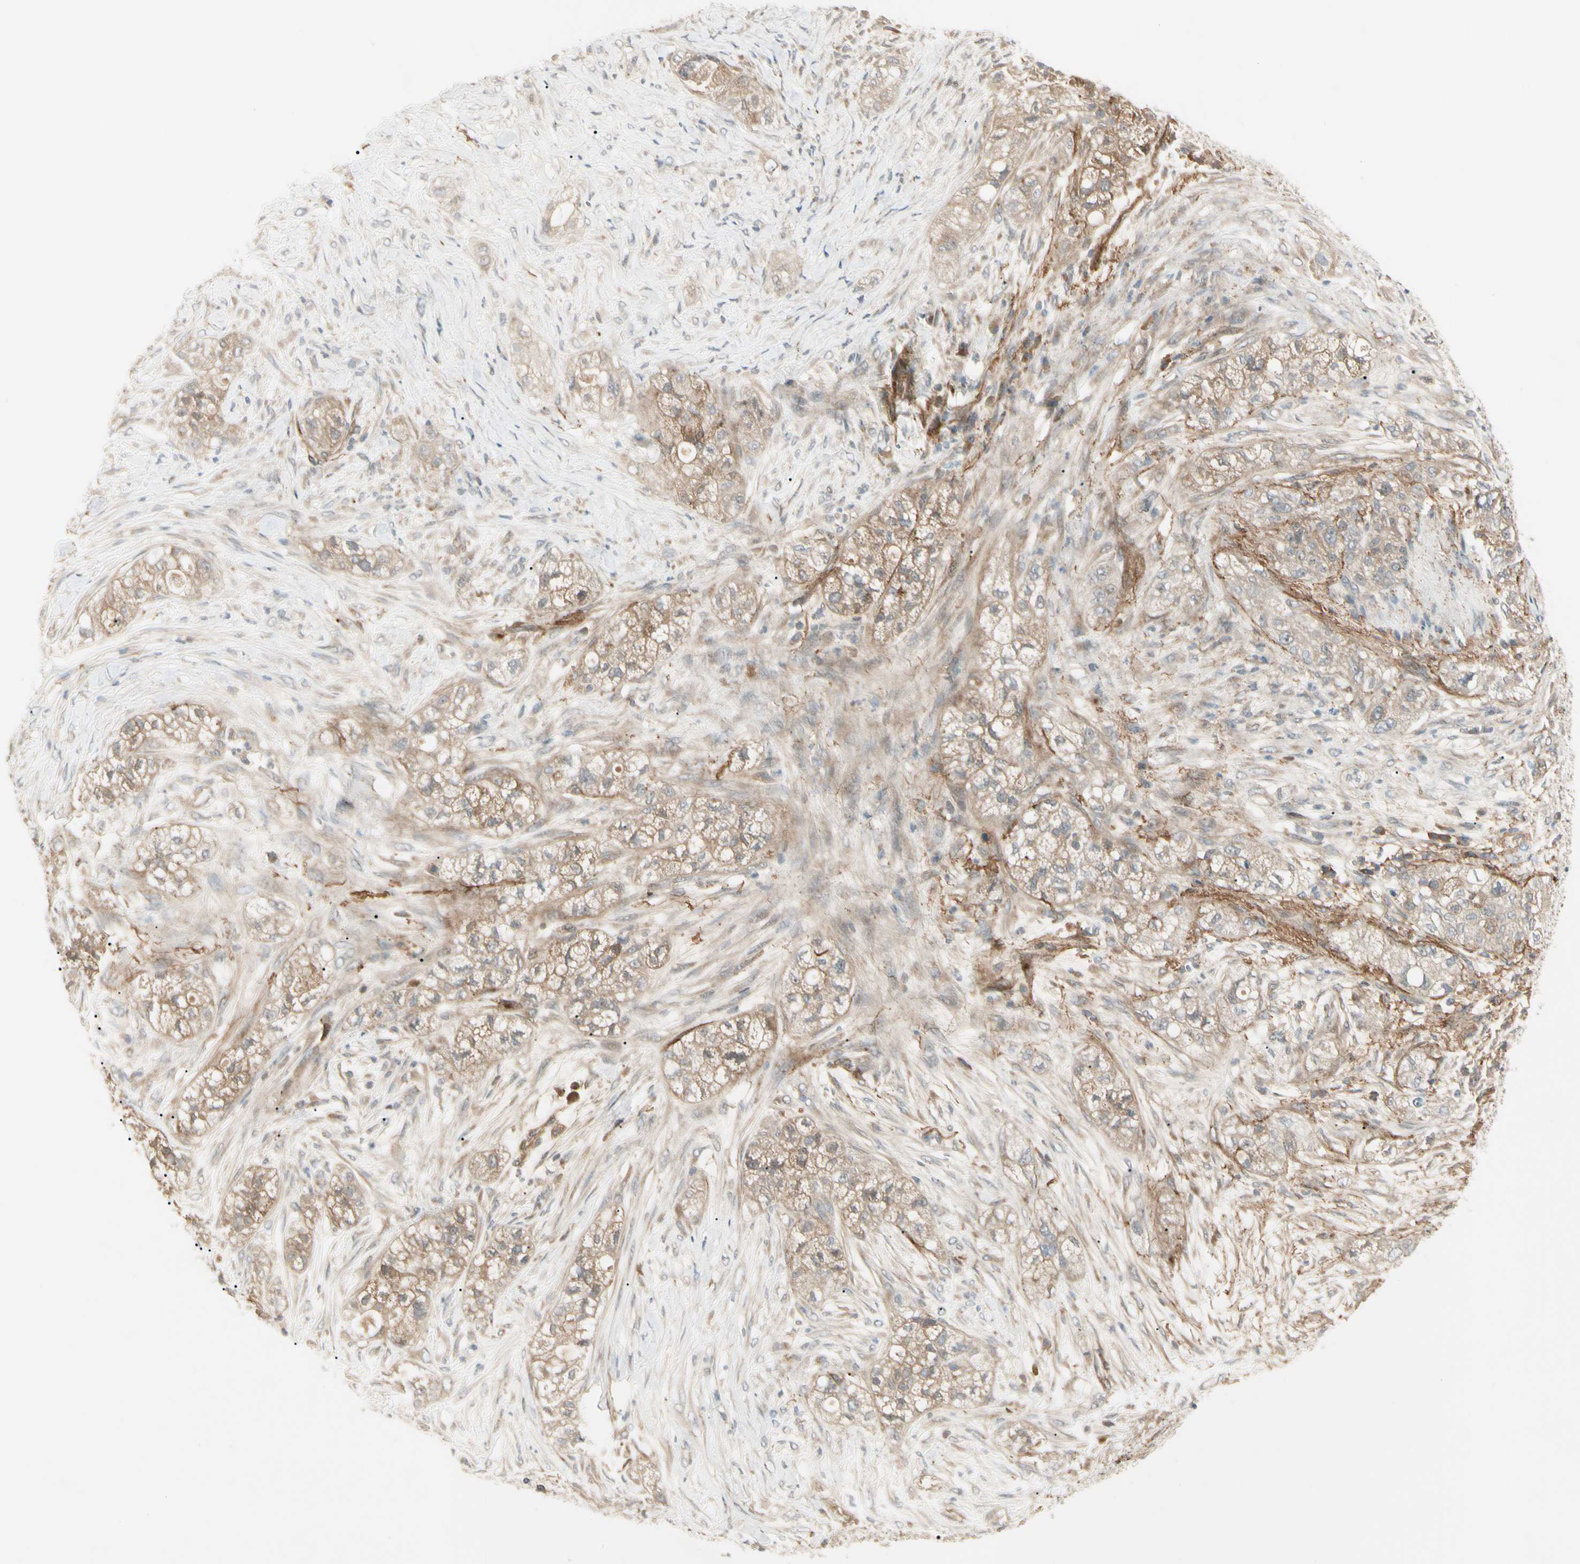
{"staining": {"intensity": "moderate", "quantity": ">75%", "location": "cytoplasmic/membranous"}, "tissue": "pancreatic cancer", "cell_type": "Tumor cells", "image_type": "cancer", "snomed": [{"axis": "morphology", "description": "Adenocarcinoma, NOS"}, {"axis": "topography", "description": "Pancreas"}], "caption": "Pancreatic cancer (adenocarcinoma) stained for a protein (brown) displays moderate cytoplasmic/membranous positive expression in approximately >75% of tumor cells.", "gene": "F2R", "patient": {"sex": "female", "age": 78}}